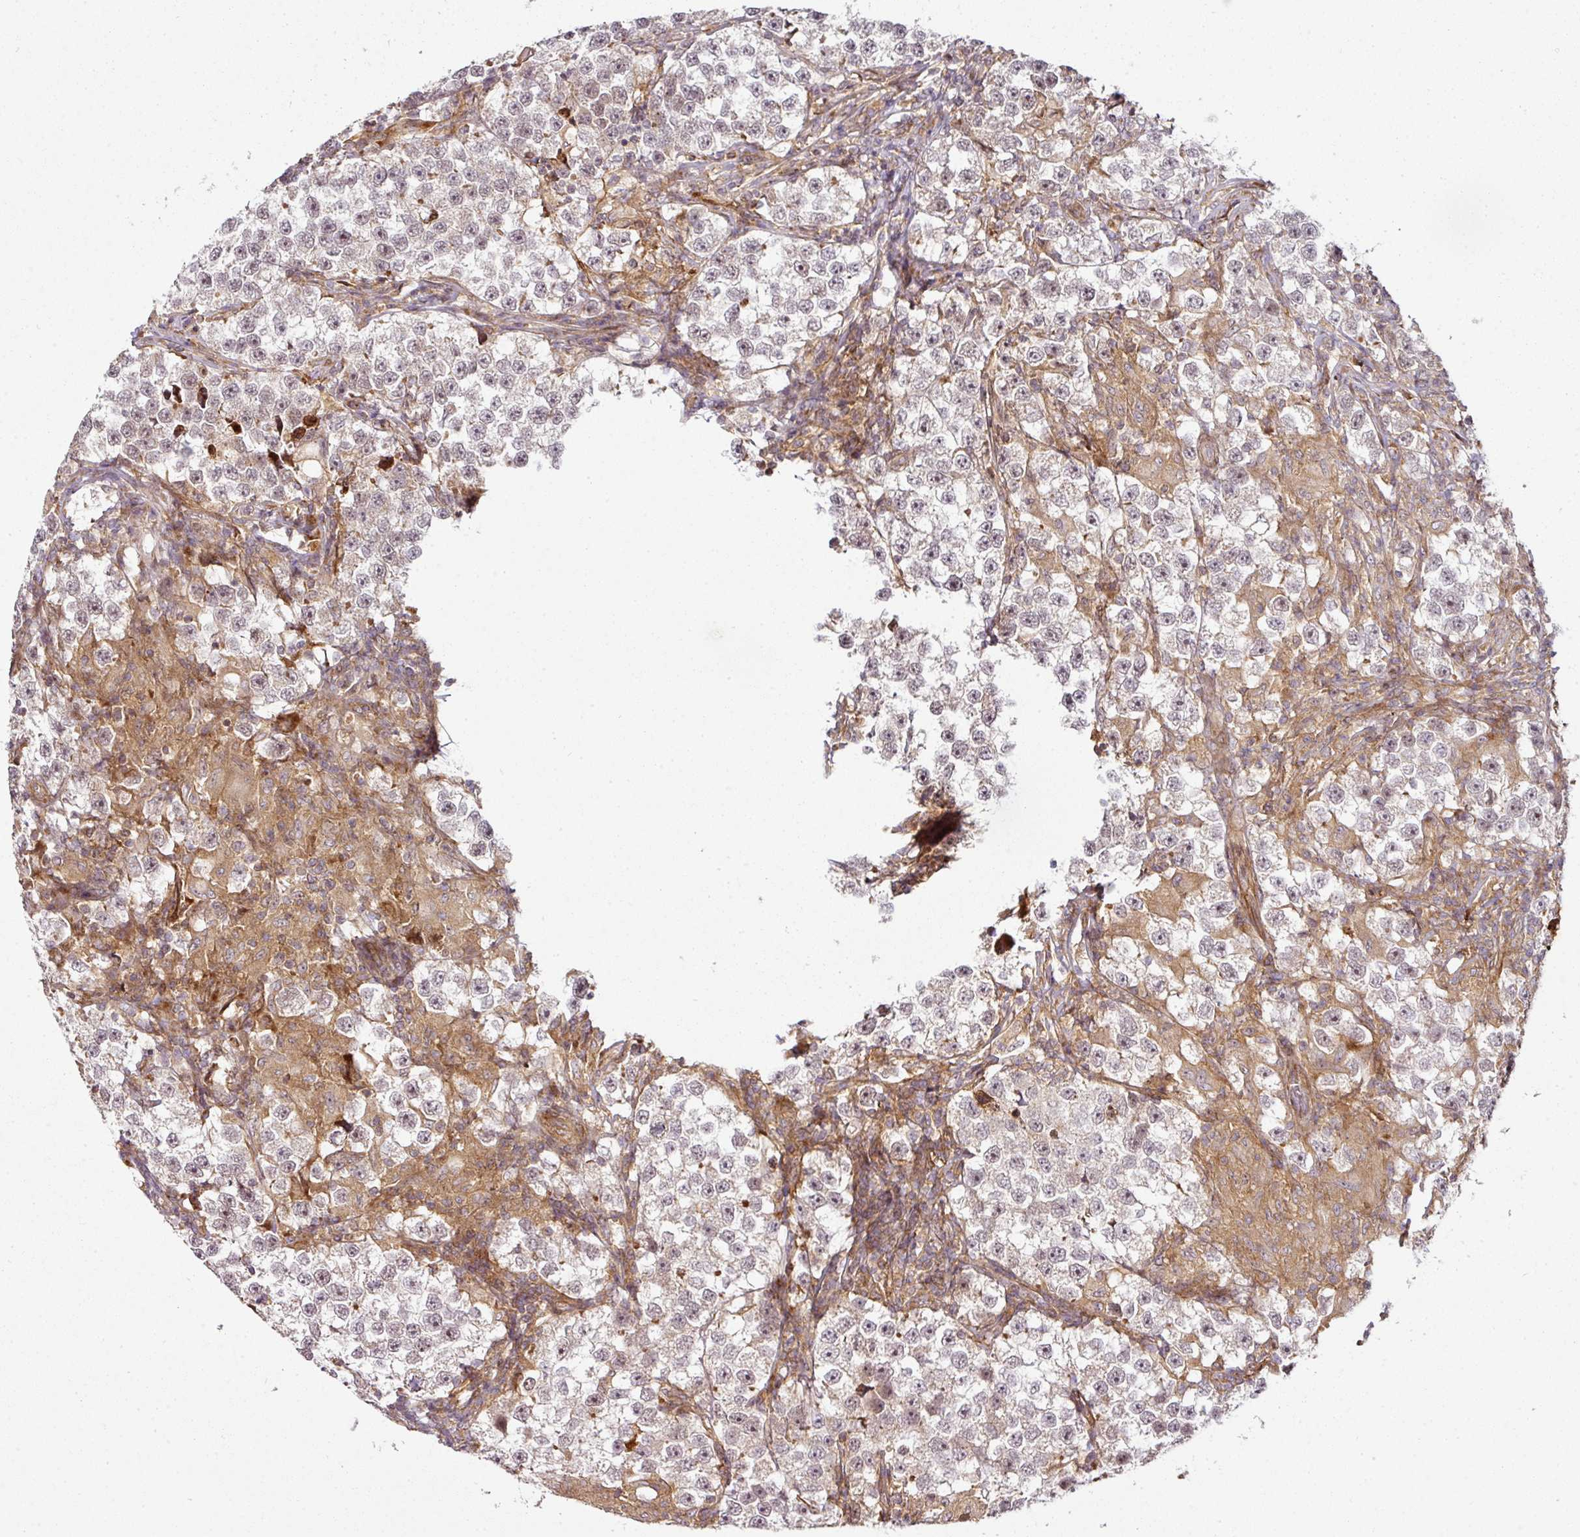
{"staining": {"intensity": "negative", "quantity": "none", "location": "none"}, "tissue": "testis cancer", "cell_type": "Tumor cells", "image_type": "cancer", "snomed": [{"axis": "morphology", "description": "Seminoma, NOS"}, {"axis": "topography", "description": "Testis"}], "caption": "This is a histopathology image of immunohistochemistry (IHC) staining of testis cancer (seminoma), which shows no staining in tumor cells.", "gene": "ATAT1", "patient": {"sex": "male", "age": 46}}